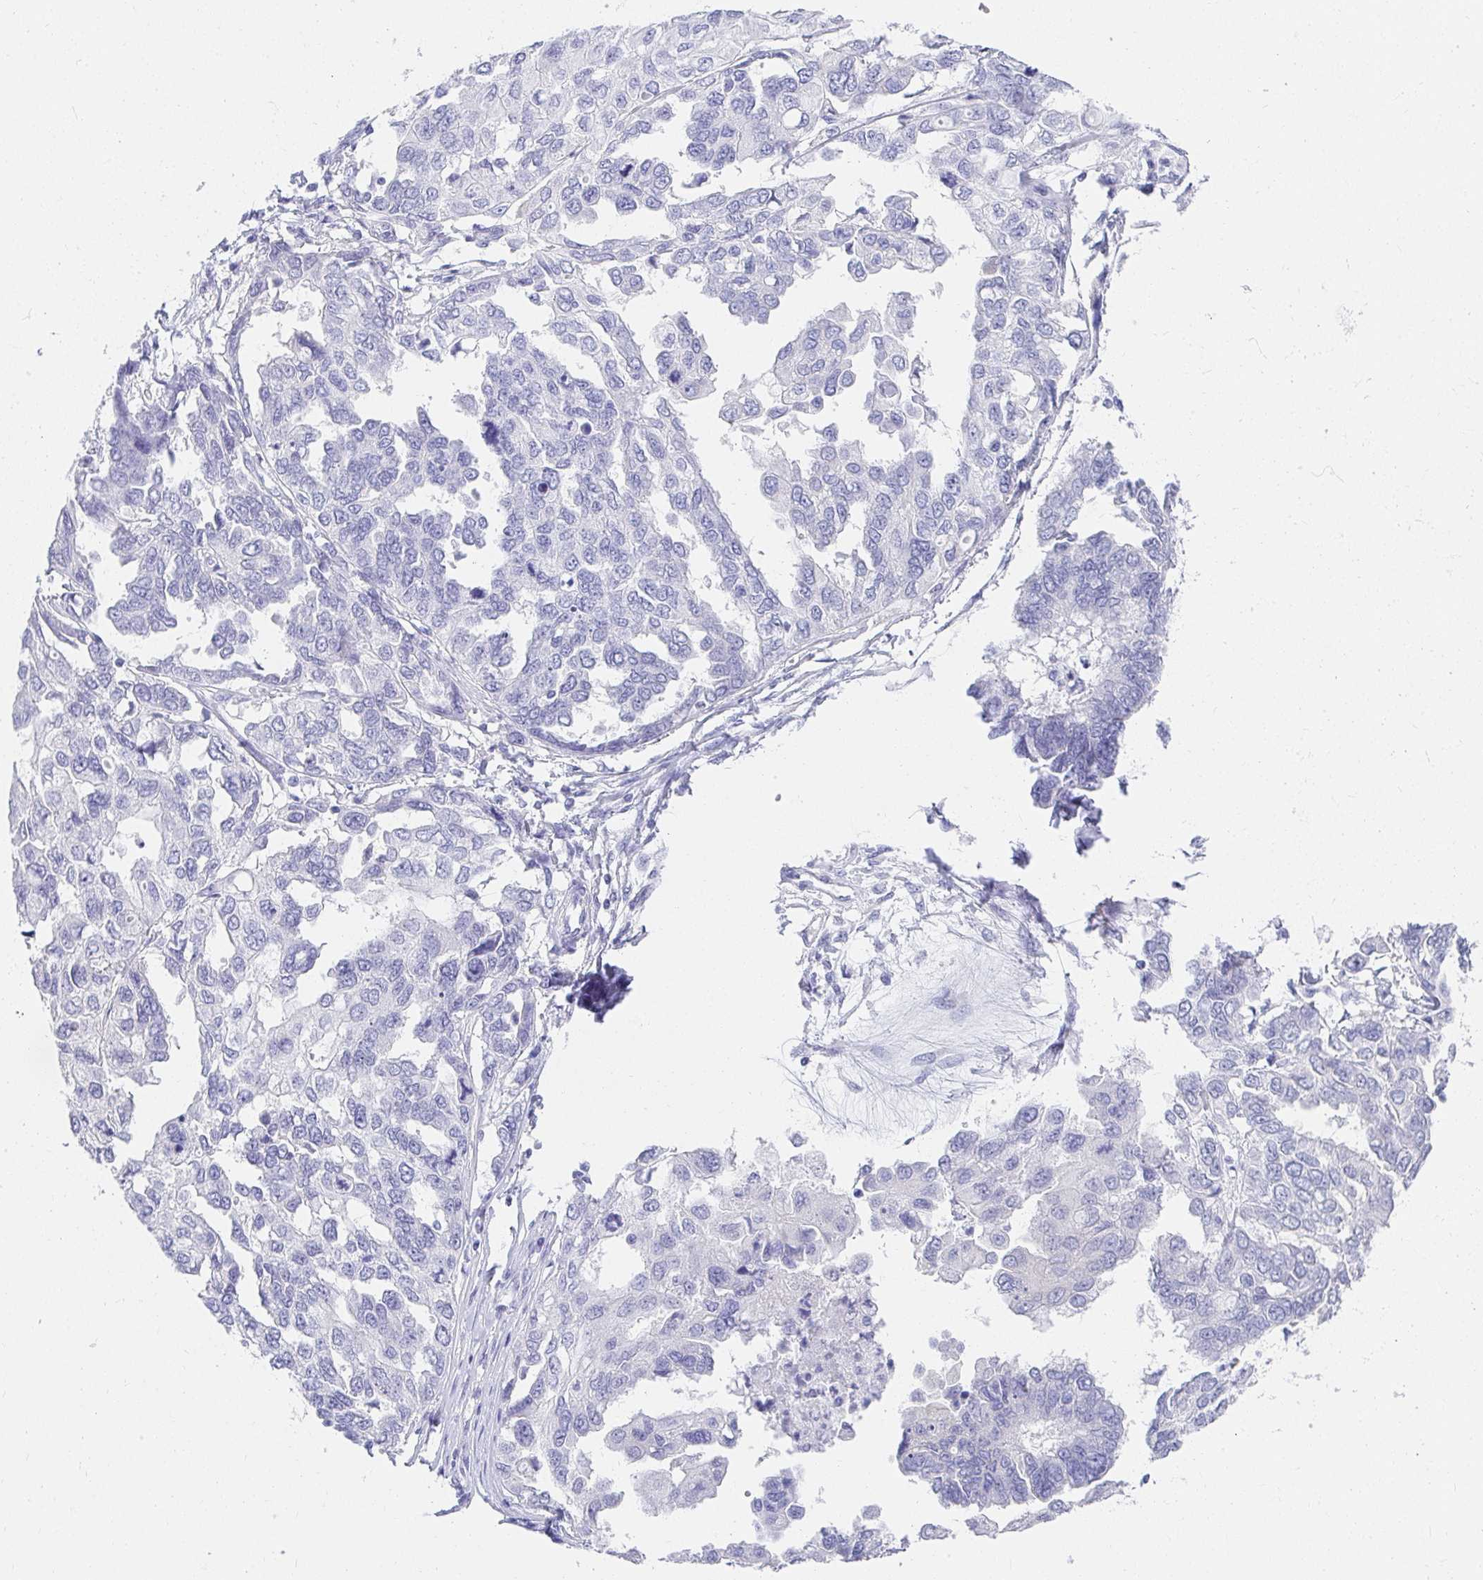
{"staining": {"intensity": "negative", "quantity": "none", "location": "none"}, "tissue": "ovarian cancer", "cell_type": "Tumor cells", "image_type": "cancer", "snomed": [{"axis": "morphology", "description": "Cystadenocarcinoma, serous, NOS"}, {"axis": "topography", "description": "Ovary"}], "caption": "Tumor cells are negative for brown protein staining in ovarian serous cystadenocarcinoma.", "gene": "VGLL1", "patient": {"sex": "female", "age": 53}}